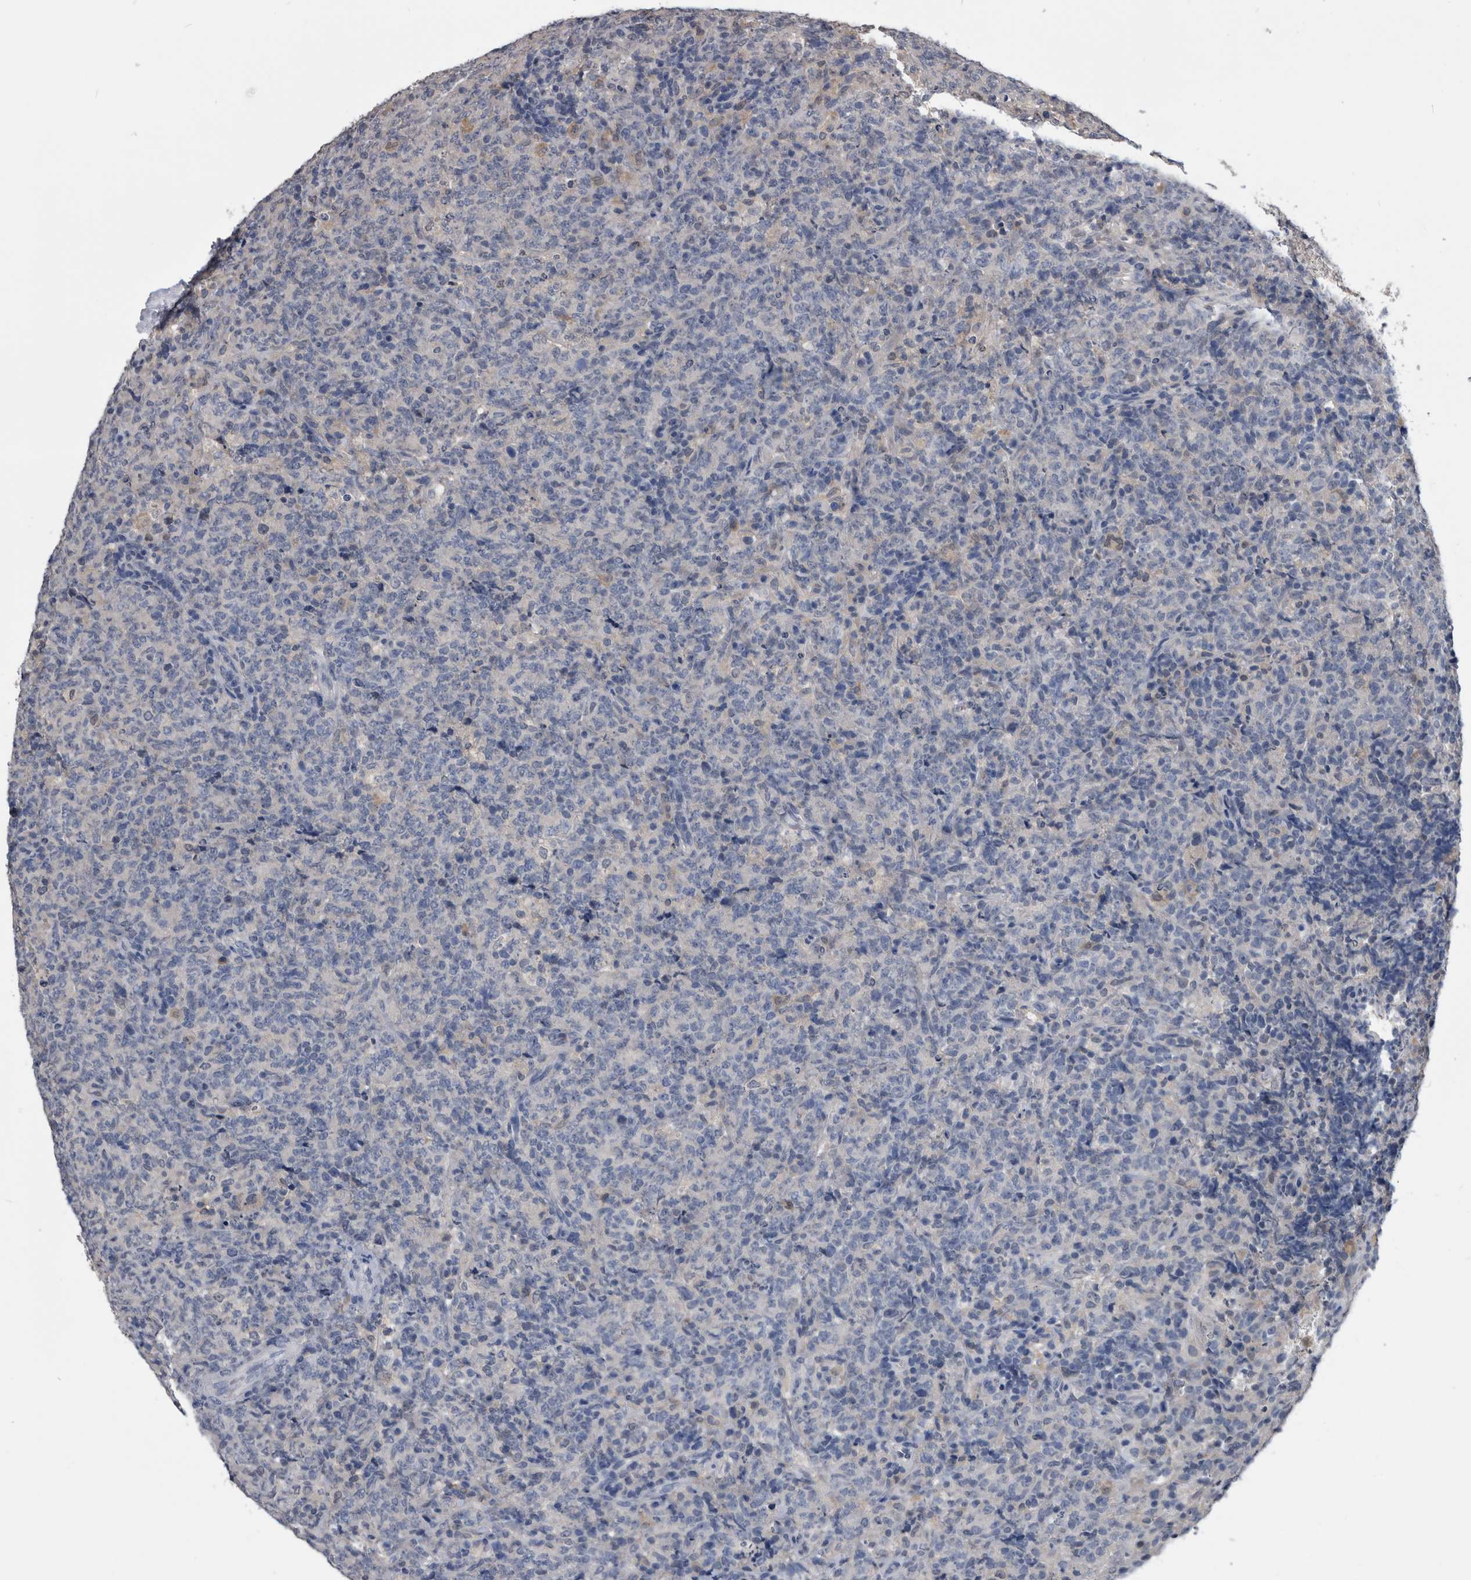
{"staining": {"intensity": "negative", "quantity": "none", "location": "none"}, "tissue": "lymphoma", "cell_type": "Tumor cells", "image_type": "cancer", "snomed": [{"axis": "morphology", "description": "Malignant lymphoma, non-Hodgkin's type, High grade"}, {"axis": "topography", "description": "Tonsil"}], "caption": "This is an immunohistochemistry micrograph of human lymphoma. There is no positivity in tumor cells.", "gene": "PDXK", "patient": {"sex": "female", "age": 36}}